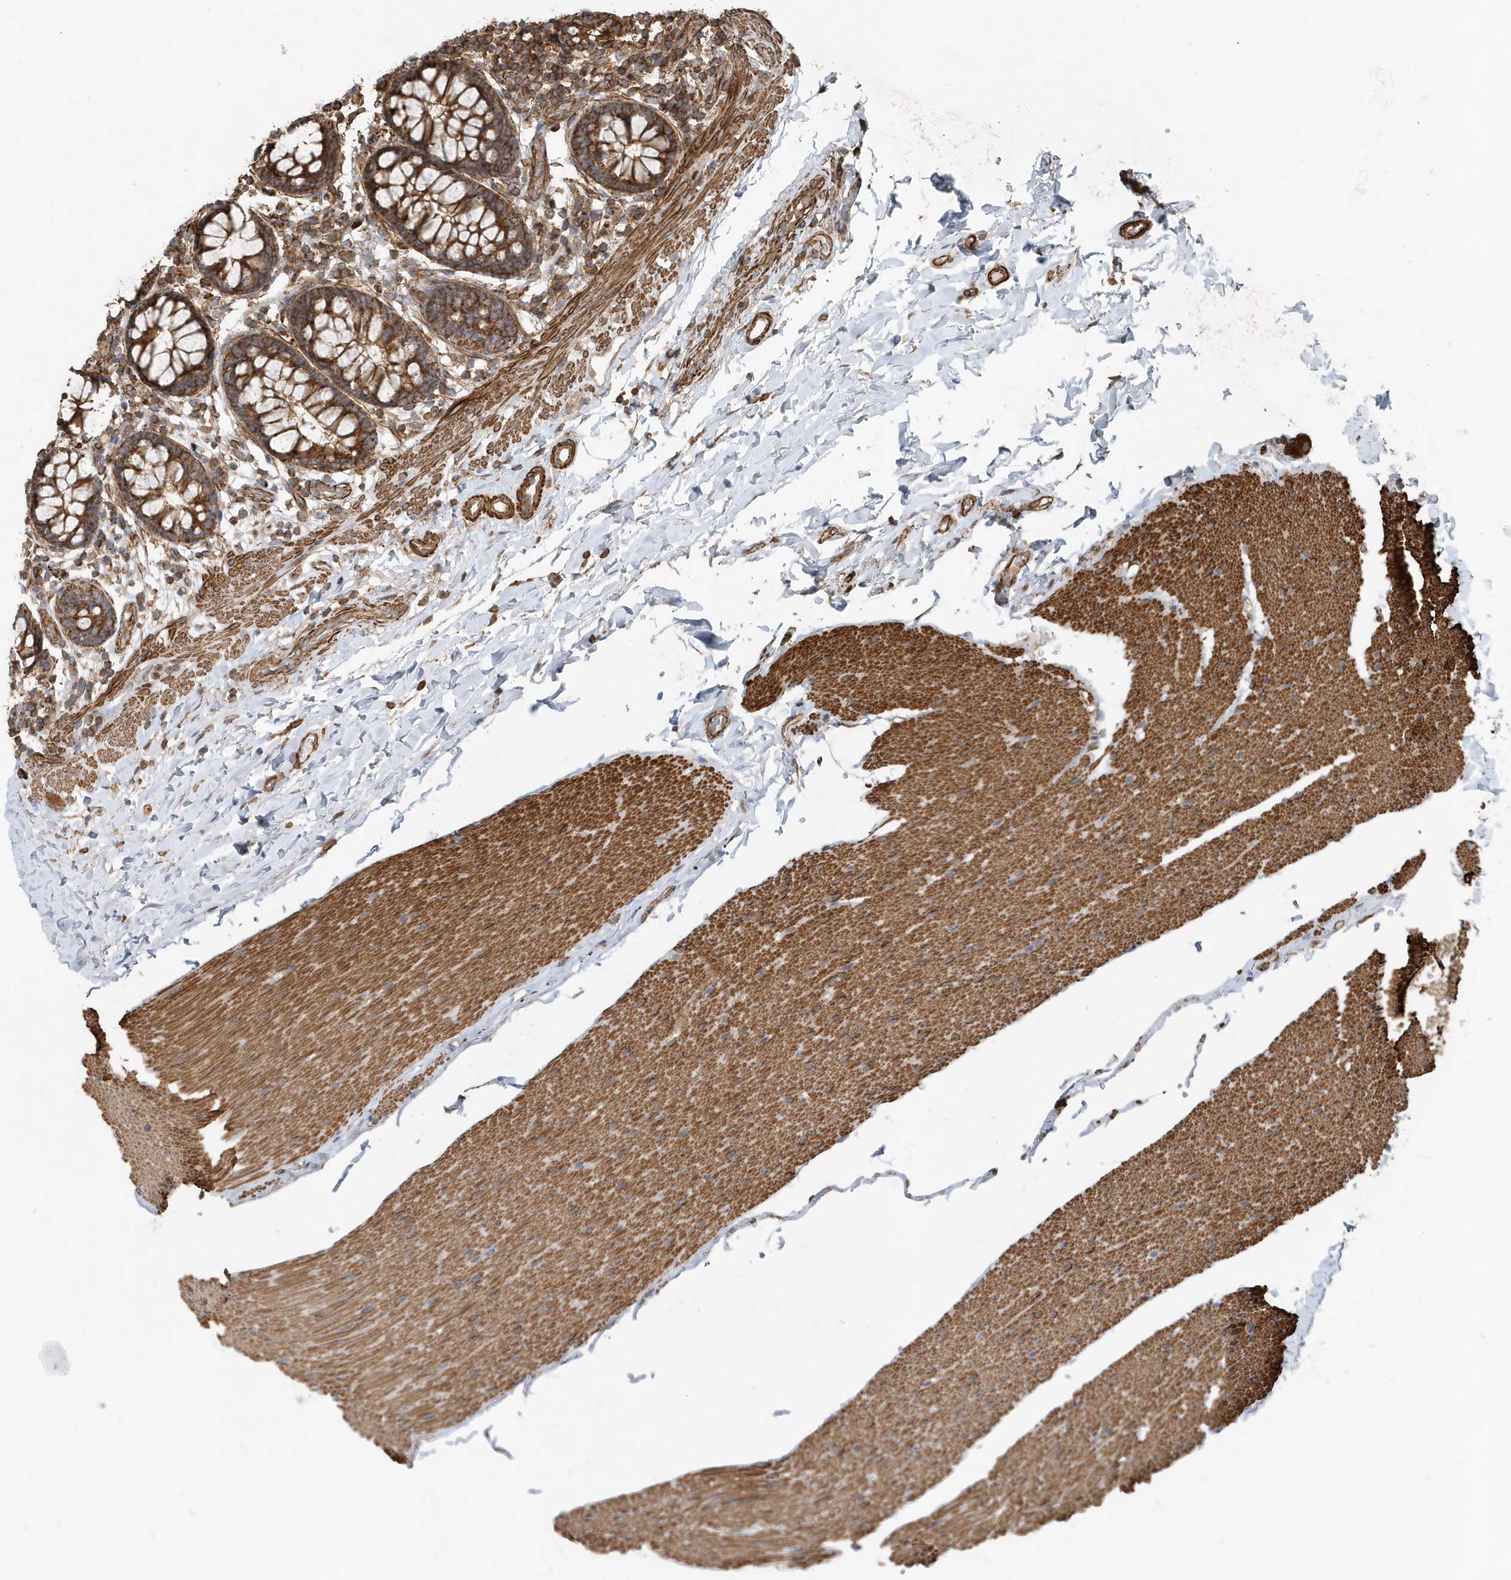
{"staining": {"intensity": "strong", "quantity": ">75%", "location": "cytoplasmic/membranous"}, "tissue": "colon", "cell_type": "Endothelial cells", "image_type": "normal", "snomed": [{"axis": "morphology", "description": "Normal tissue, NOS"}, {"axis": "topography", "description": "Colon"}], "caption": "The image reveals a brown stain indicating the presence of a protein in the cytoplasmic/membranous of endothelial cells in colon. (Stains: DAB in brown, nuclei in blue, Microscopy: brightfield microscopy at high magnification).", "gene": "MMUT", "patient": {"sex": "female", "age": 80}}